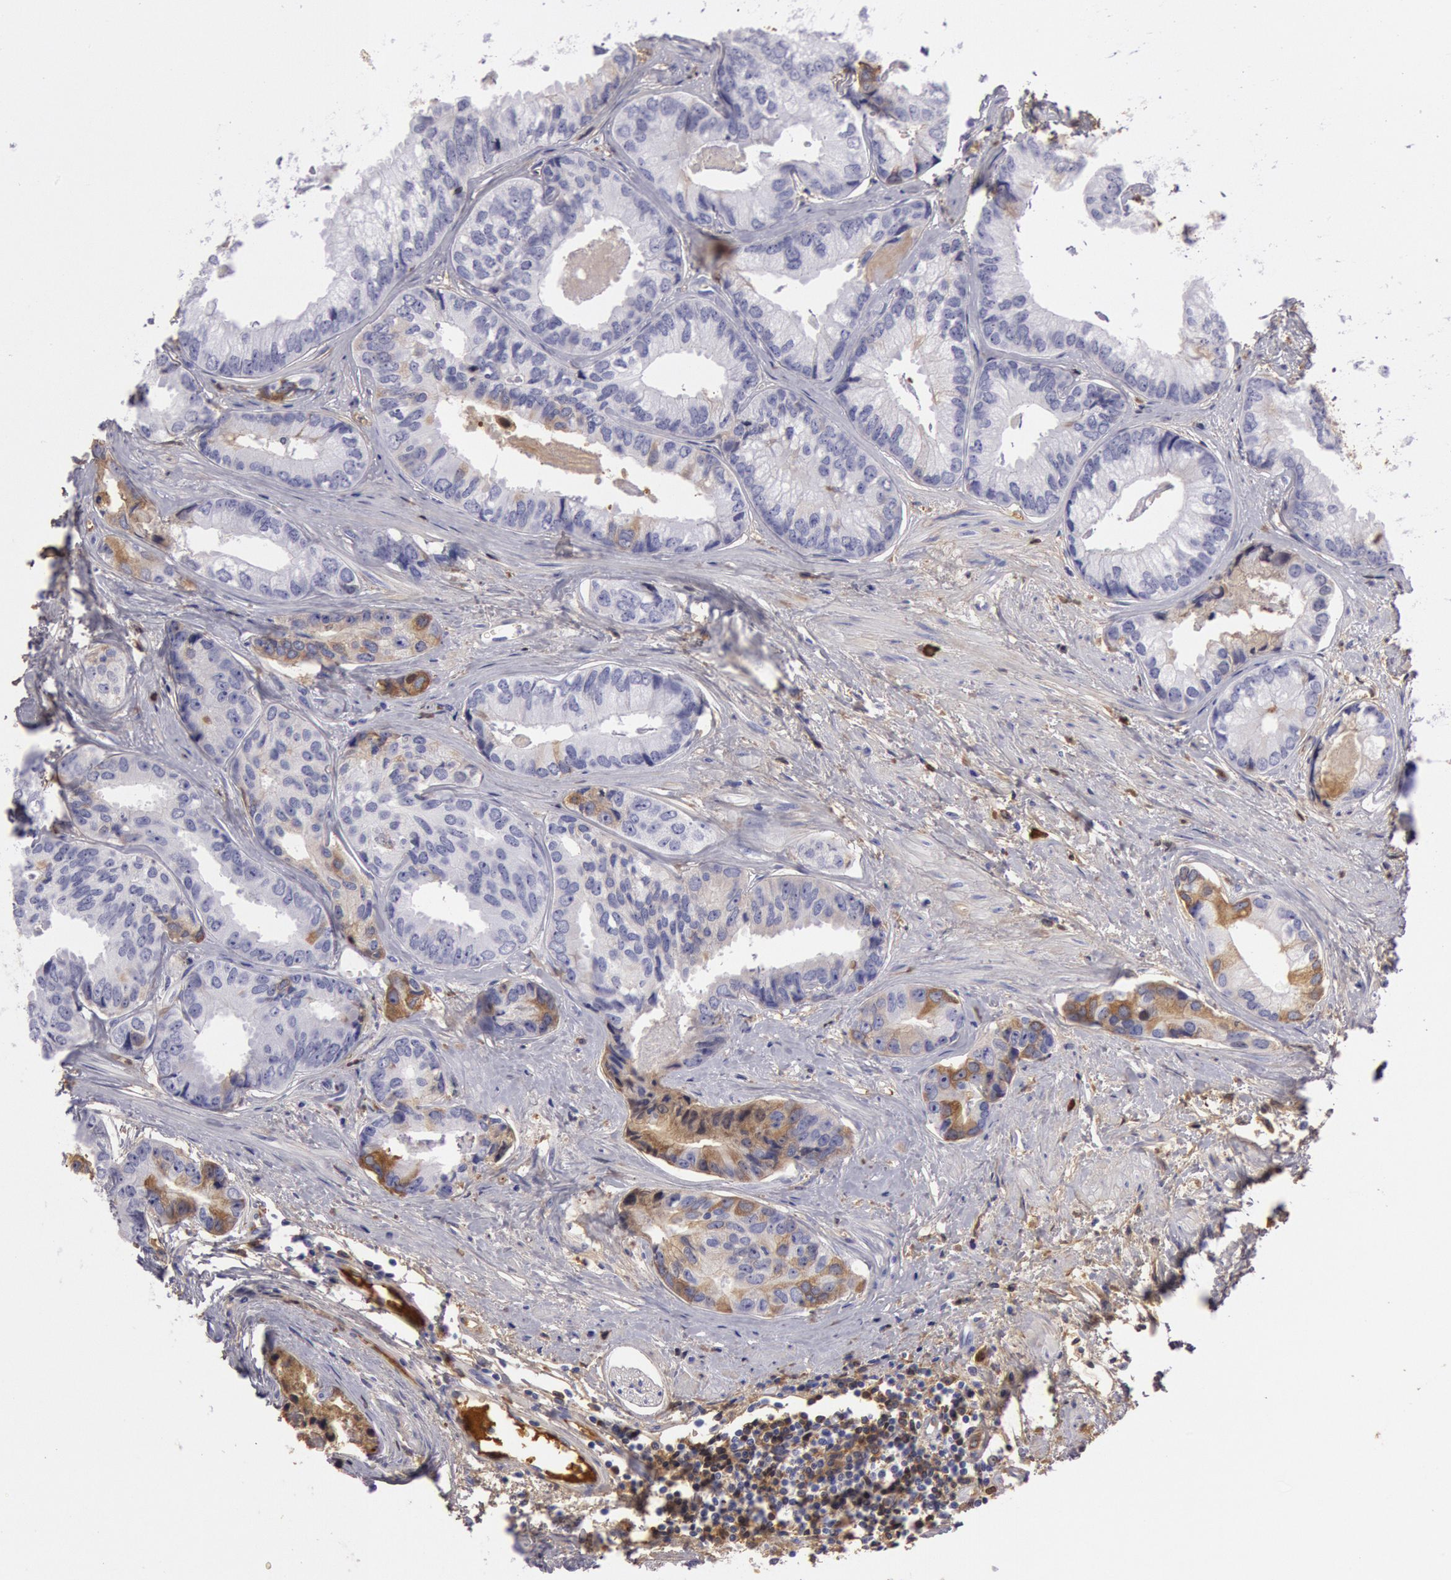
{"staining": {"intensity": "moderate", "quantity": "25%-75%", "location": "cytoplasmic/membranous"}, "tissue": "prostate cancer", "cell_type": "Tumor cells", "image_type": "cancer", "snomed": [{"axis": "morphology", "description": "Adenocarcinoma, High grade"}, {"axis": "topography", "description": "Prostate"}], "caption": "Protein expression analysis of human prostate cancer (high-grade adenocarcinoma) reveals moderate cytoplasmic/membranous expression in approximately 25%-75% of tumor cells. The protein is shown in brown color, while the nuclei are stained blue.", "gene": "IGHG1", "patient": {"sex": "male", "age": 56}}